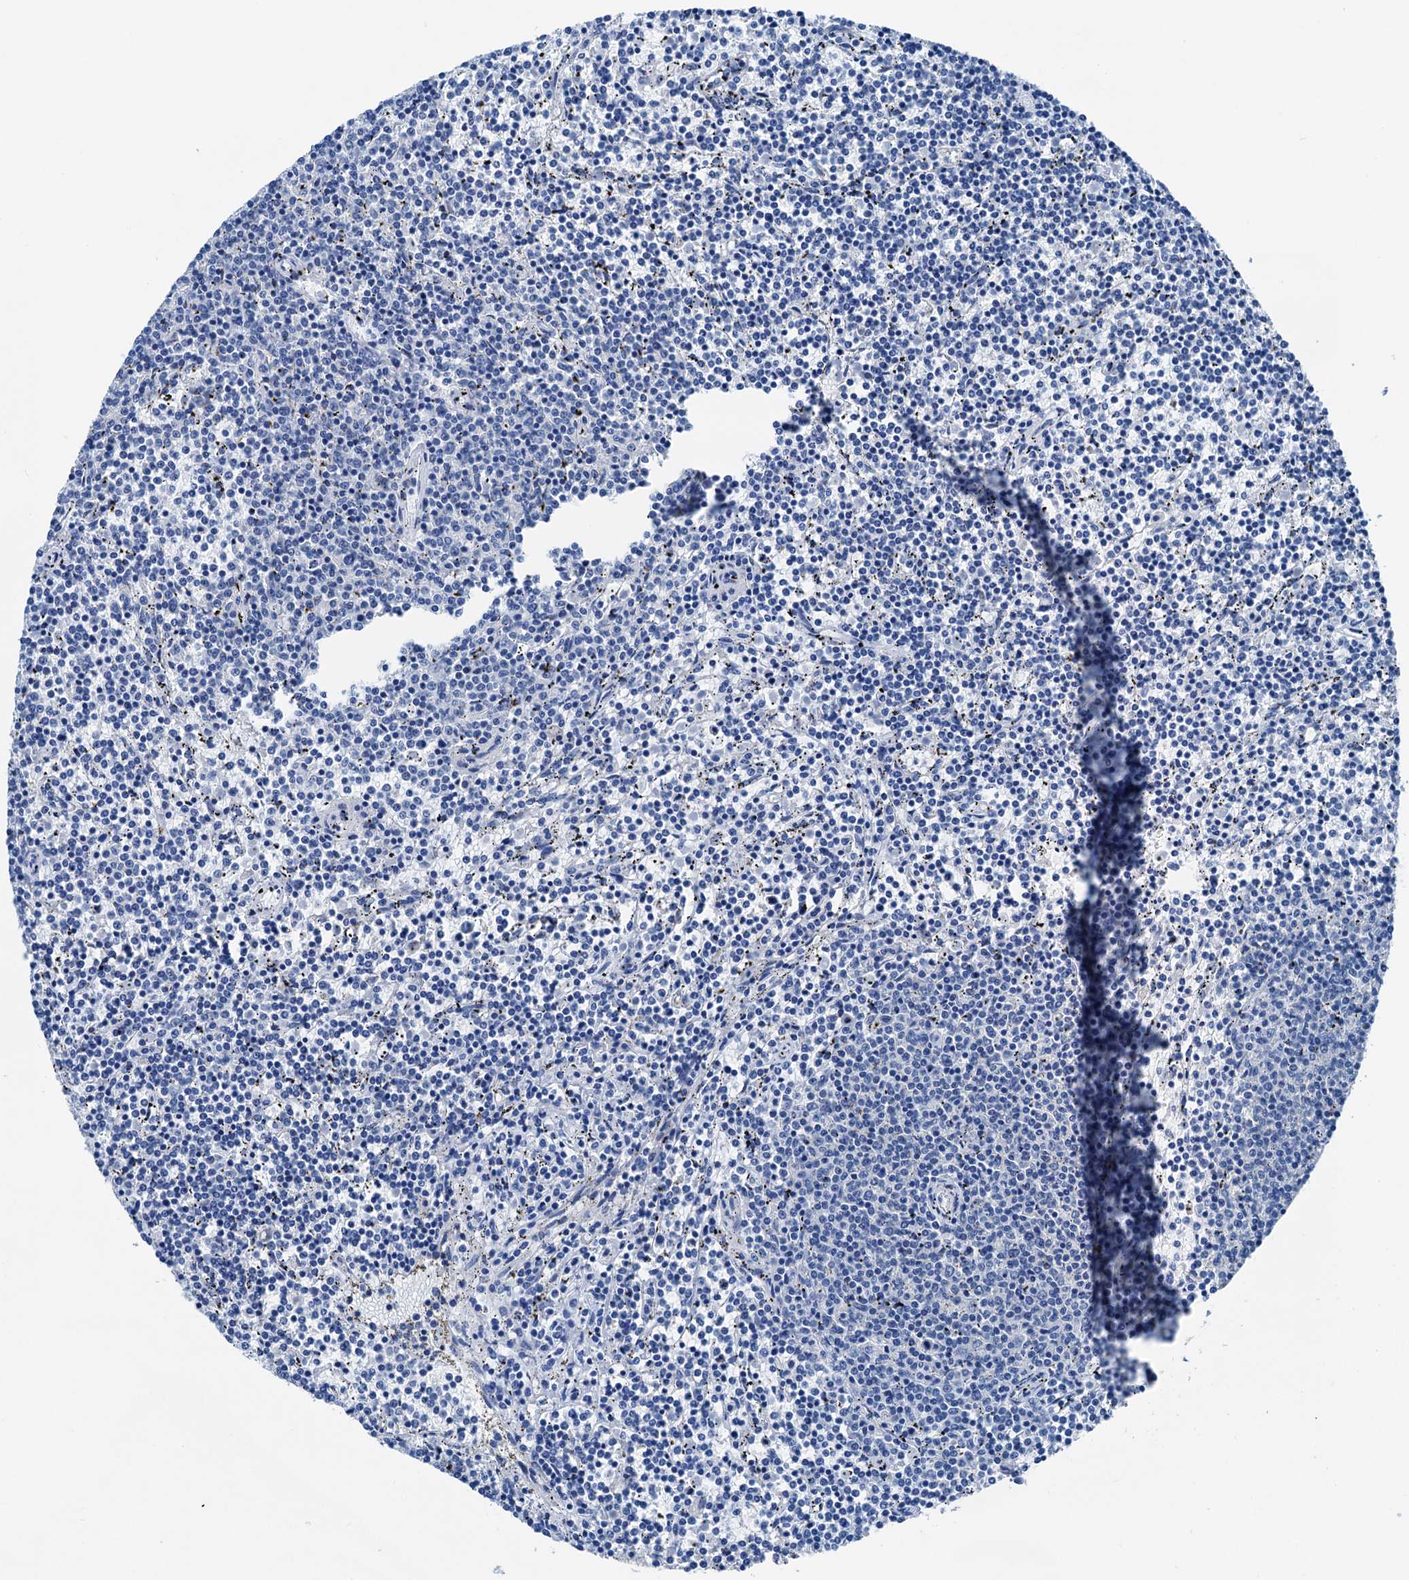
{"staining": {"intensity": "negative", "quantity": "none", "location": "none"}, "tissue": "lymphoma", "cell_type": "Tumor cells", "image_type": "cancer", "snomed": [{"axis": "morphology", "description": "Malignant lymphoma, non-Hodgkin's type, Low grade"}, {"axis": "topography", "description": "Spleen"}], "caption": "Immunohistochemical staining of human lymphoma exhibits no significant expression in tumor cells. (DAB immunohistochemistry (IHC) with hematoxylin counter stain).", "gene": "CBLN3", "patient": {"sex": "female", "age": 50}}